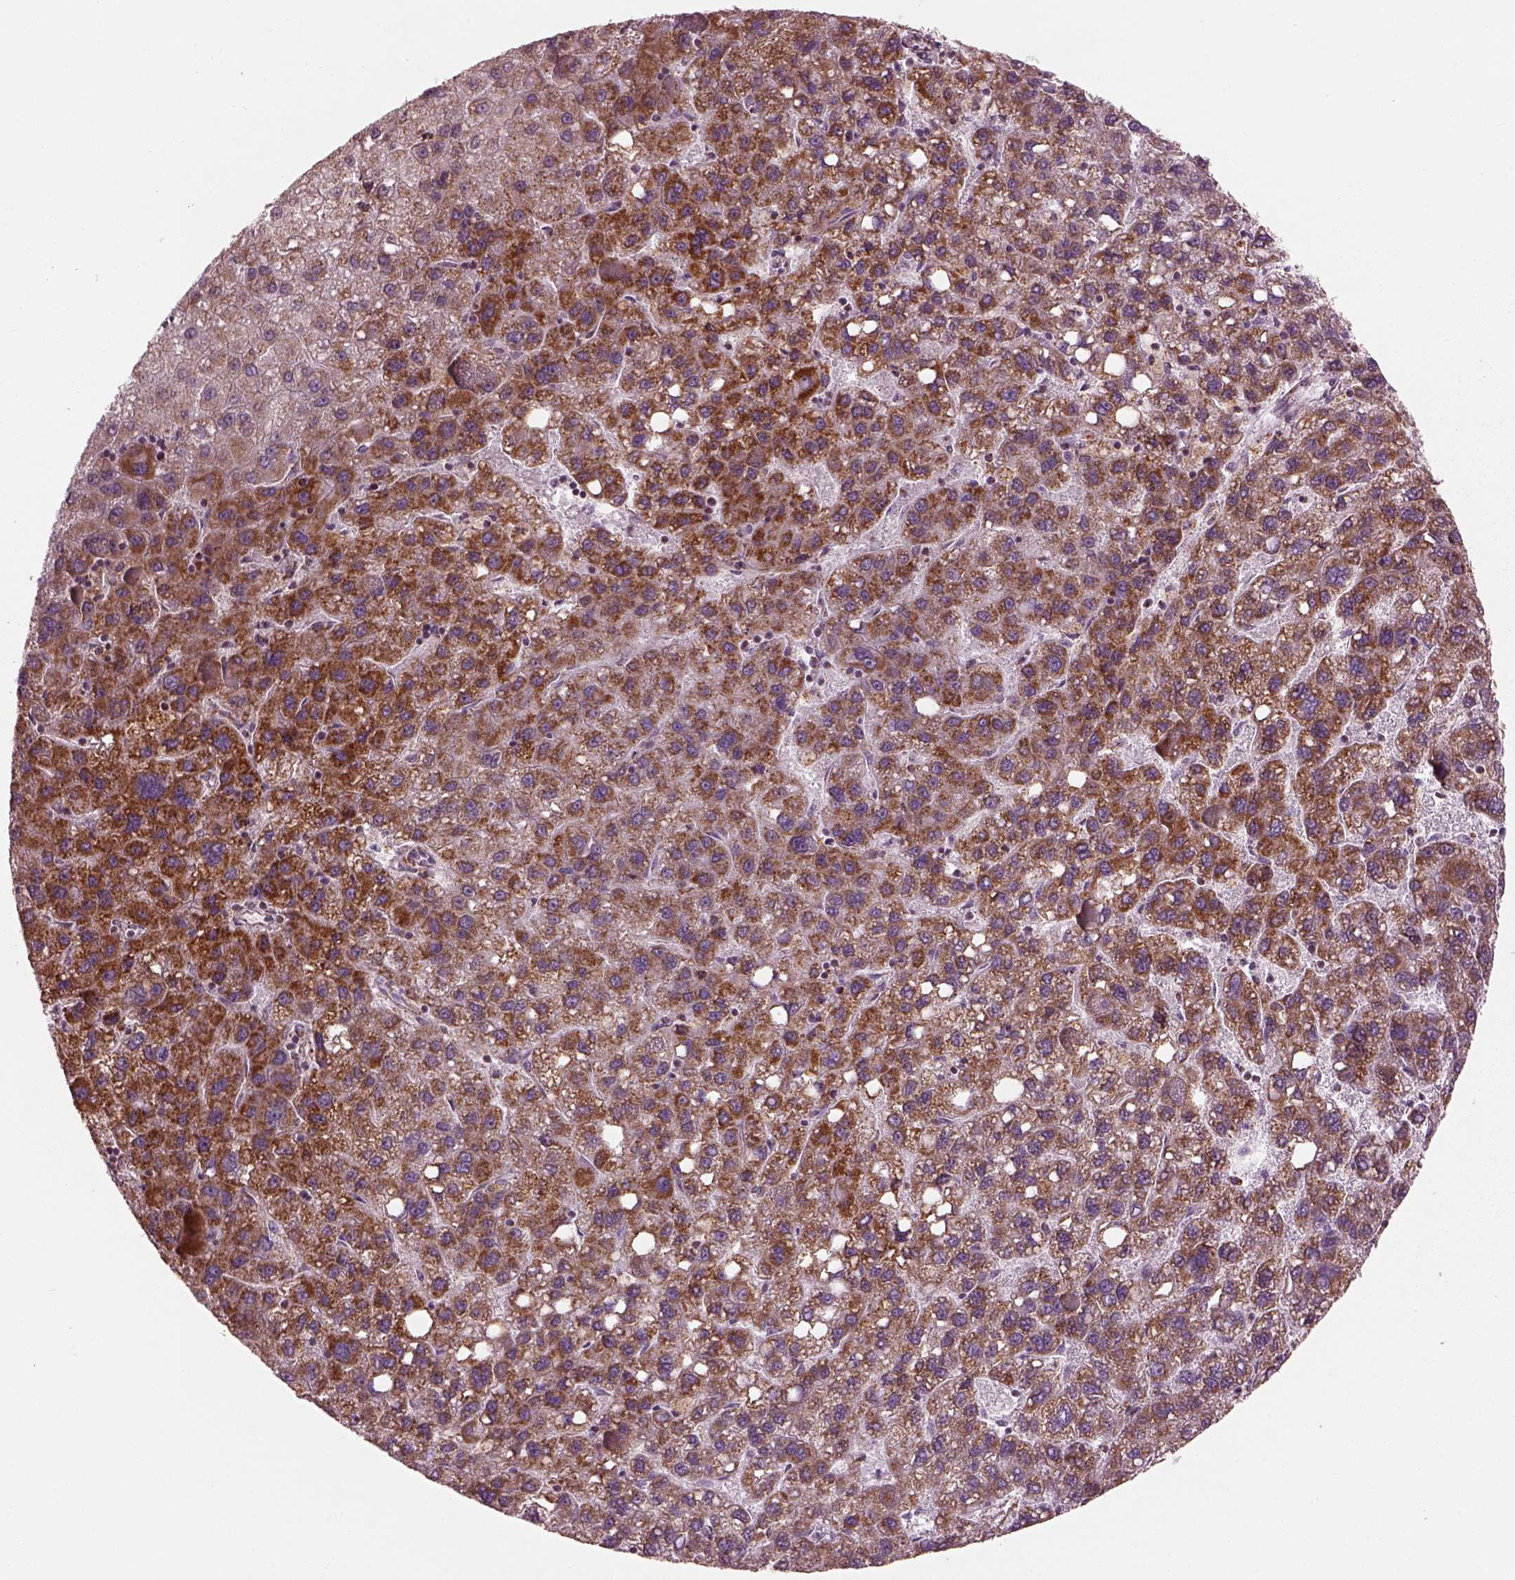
{"staining": {"intensity": "strong", "quantity": ">75%", "location": "cytoplasmic/membranous"}, "tissue": "liver cancer", "cell_type": "Tumor cells", "image_type": "cancer", "snomed": [{"axis": "morphology", "description": "Carcinoma, Hepatocellular, NOS"}, {"axis": "topography", "description": "Liver"}], "caption": "Hepatocellular carcinoma (liver) tissue displays strong cytoplasmic/membranous expression in about >75% of tumor cells, visualized by immunohistochemistry. (IHC, brightfield microscopy, high magnification).", "gene": "ATP5MF", "patient": {"sex": "female", "age": 82}}